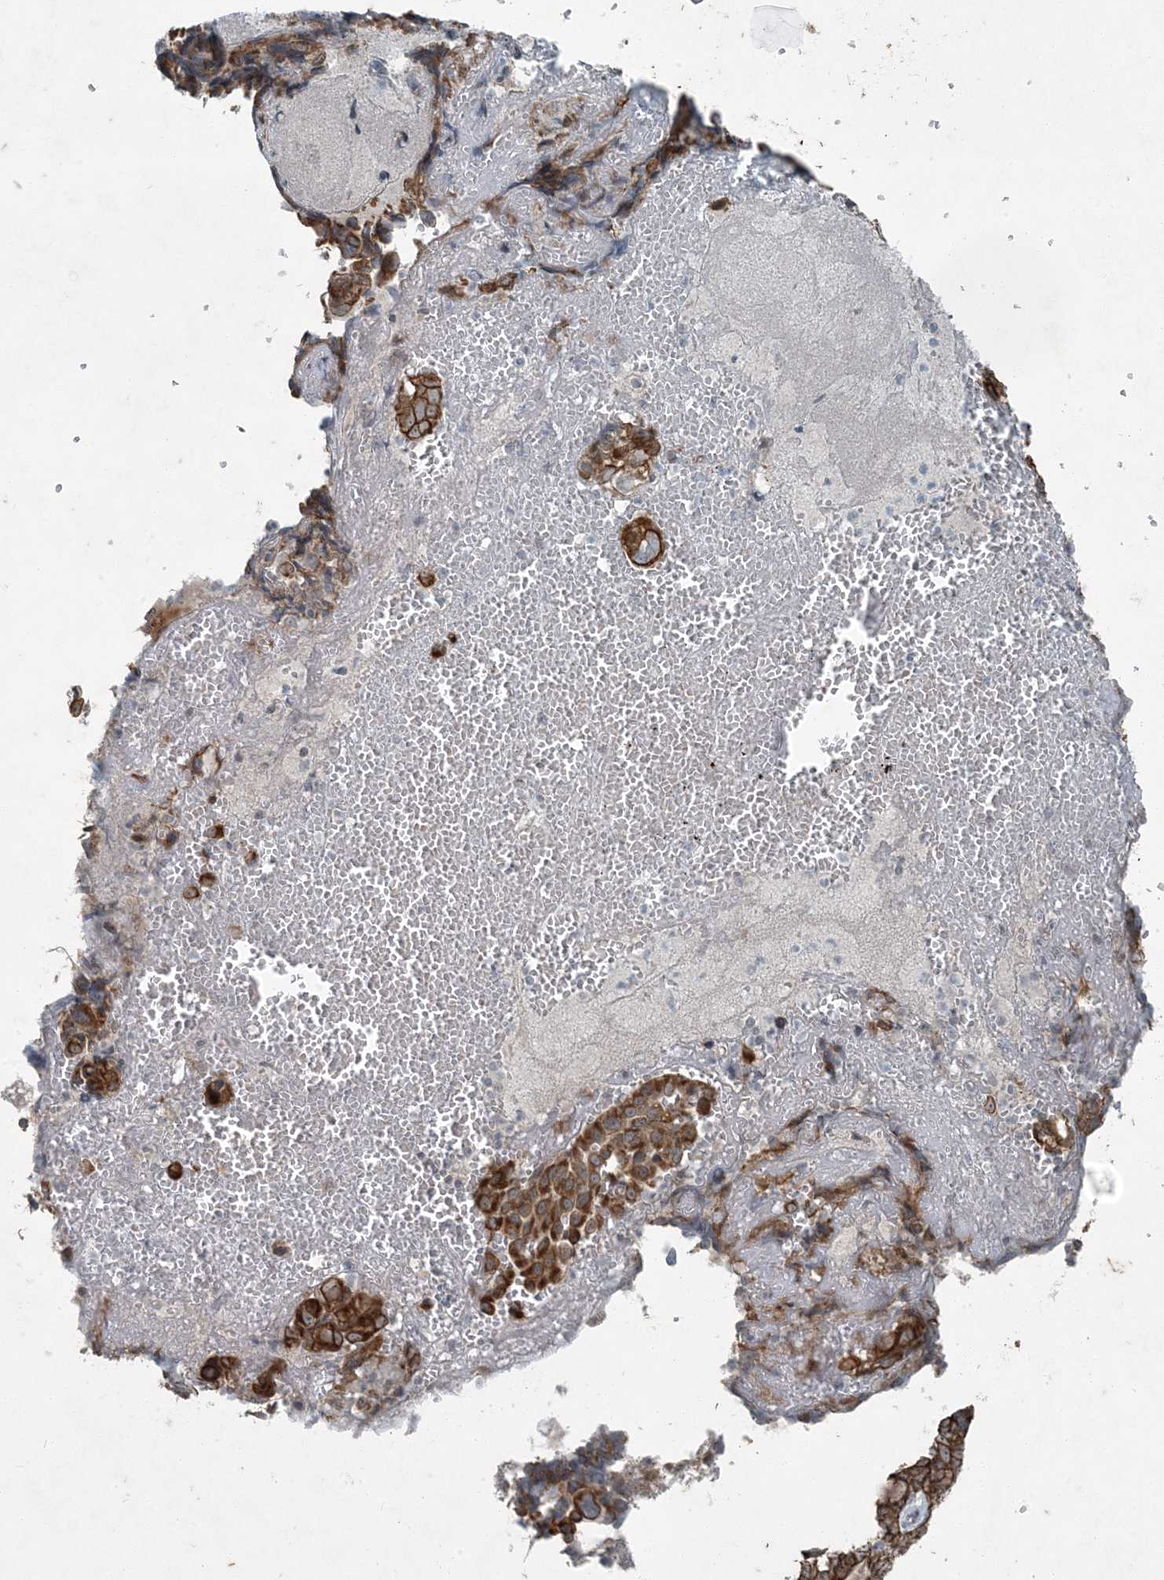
{"staining": {"intensity": "strong", "quantity": ">75%", "location": "cytoplasmic/membranous"}, "tissue": "ovarian cancer", "cell_type": "Tumor cells", "image_type": "cancer", "snomed": [{"axis": "morphology", "description": "Cystadenocarcinoma, serous, NOS"}, {"axis": "topography", "description": "Ovary"}], "caption": "Brown immunohistochemical staining in ovarian cancer (serous cystadenocarcinoma) reveals strong cytoplasmic/membranous expression in about >75% of tumor cells. (Stains: DAB in brown, nuclei in blue, Microscopy: brightfield microscopy at high magnification).", "gene": "PC", "patient": {"sex": "female", "age": 79}}